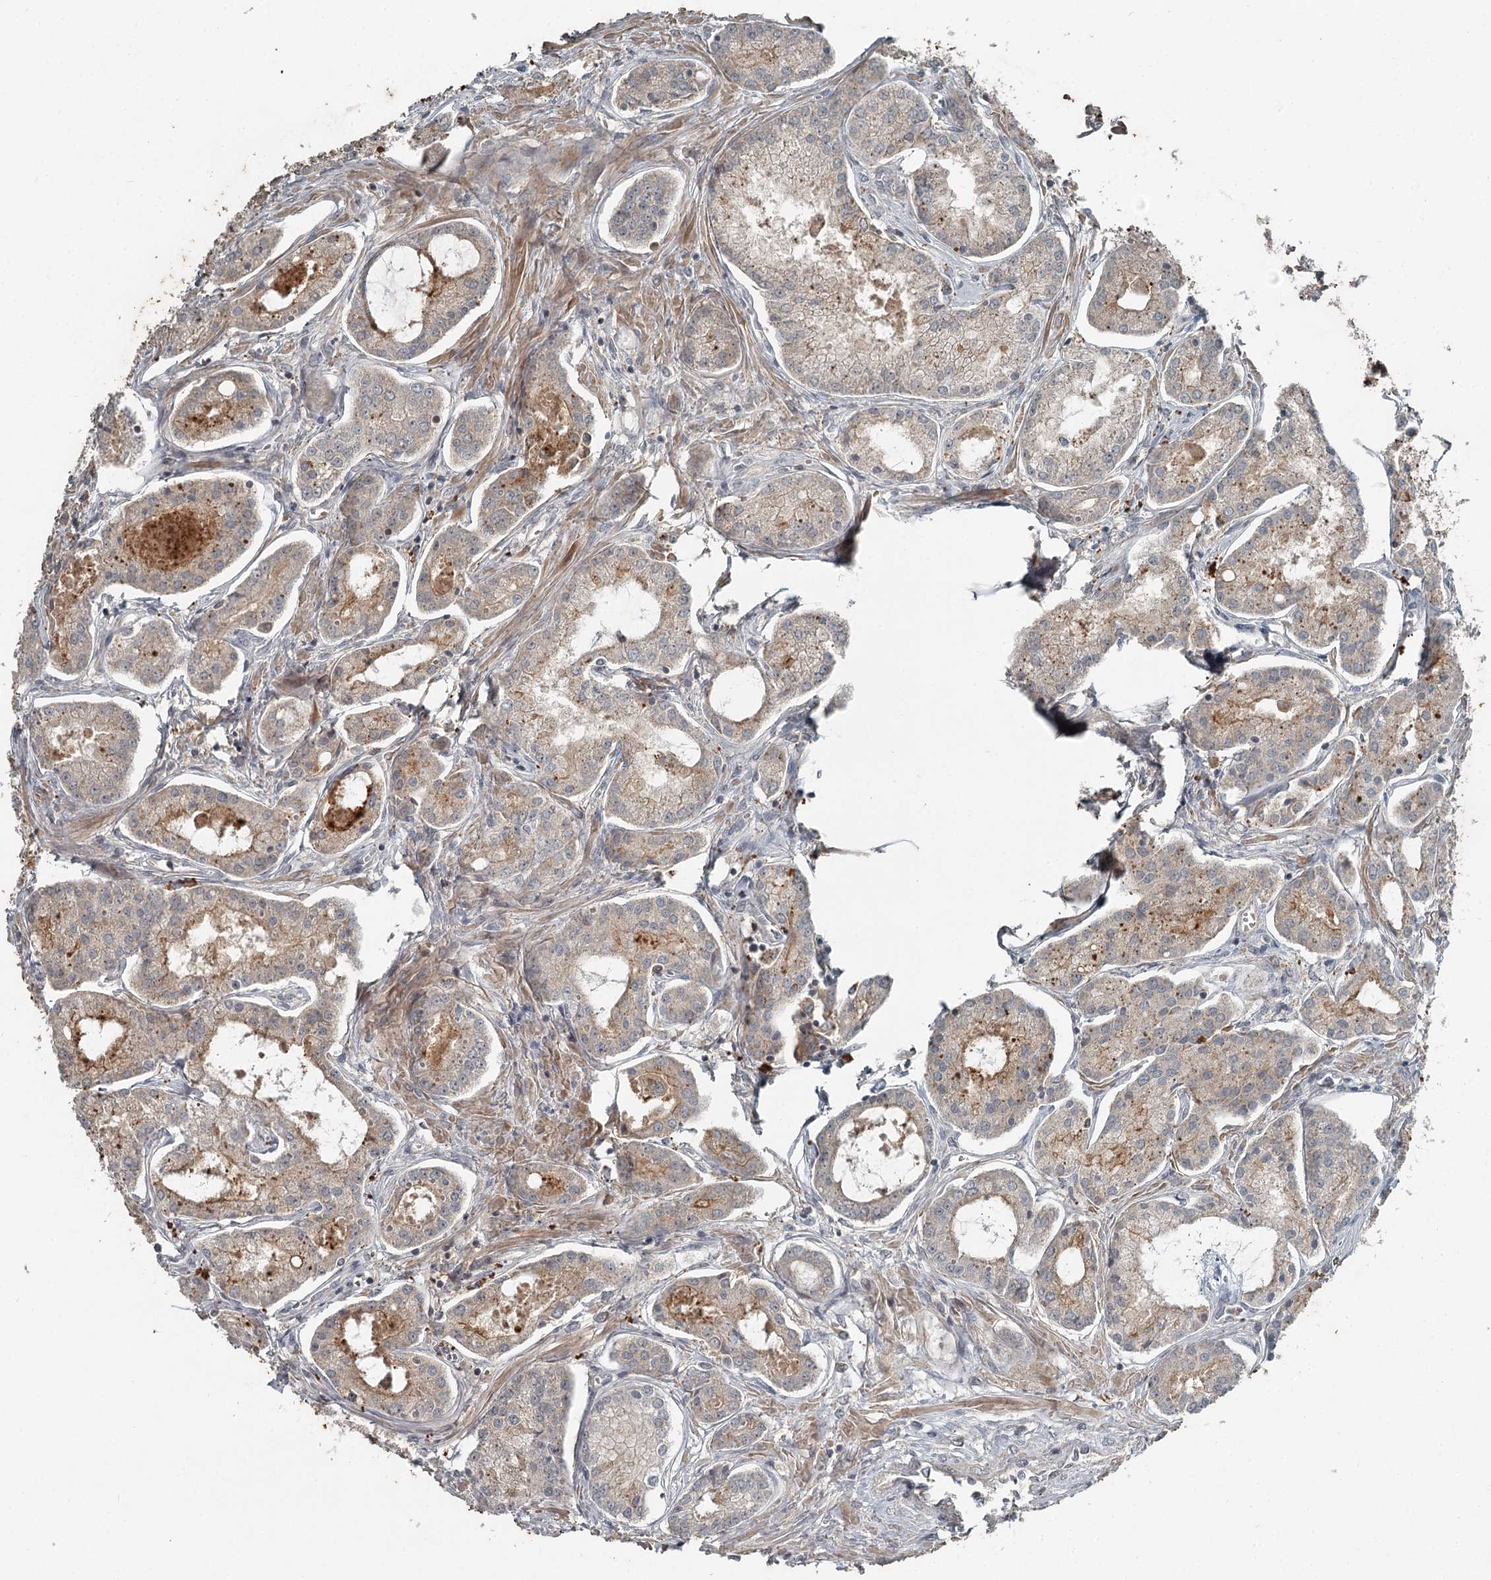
{"staining": {"intensity": "weak", "quantity": "<25%", "location": "cytoplasmic/membranous"}, "tissue": "prostate cancer", "cell_type": "Tumor cells", "image_type": "cancer", "snomed": [{"axis": "morphology", "description": "Adenocarcinoma, Low grade"}, {"axis": "topography", "description": "Prostate"}], "caption": "Image shows no protein staining in tumor cells of prostate cancer (low-grade adenocarcinoma) tissue. The staining is performed using DAB (3,3'-diaminobenzidine) brown chromogen with nuclei counter-stained in using hematoxylin.", "gene": "SLC39A8", "patient": {"sex": "male", "age": 68}}